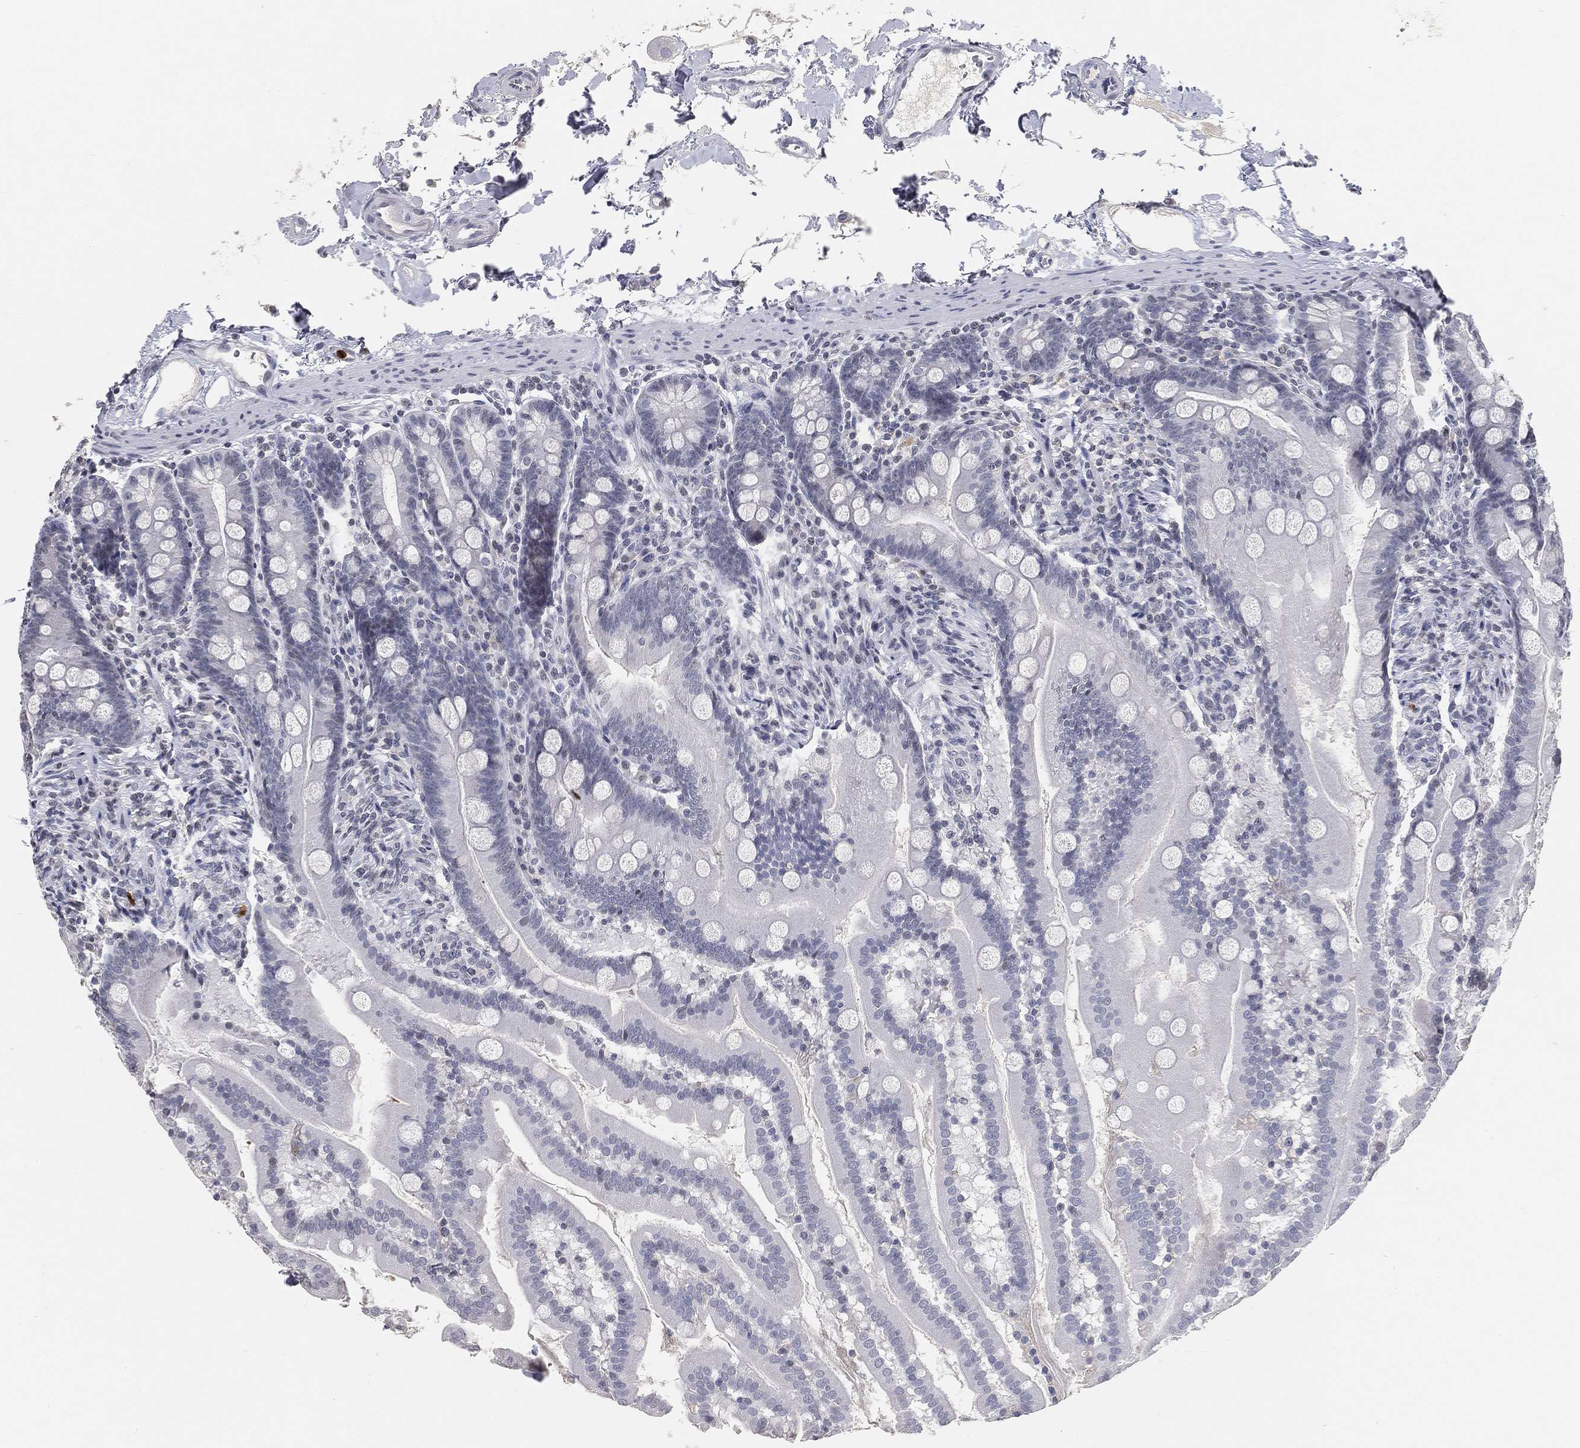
{"staining": {"intensity": "negative", "quantity": "none", "location": "none"}, "tissue": "small intestine", "cell_type": "Glandular cells", "image_type": "normal", "snomed": [{"axis": "morphology", "description": "Normal tissue, NOS"}, {"axis": "topography", "description": "Small intestine"}], "caption": "Immunohistochemistry (IHC) micrograph of normal human small intestine stained for a protein (brown), which demonstrates no expression in glandular cells.", "gene": "ARG1", "patient": {"sex": "female", "age": 44}}